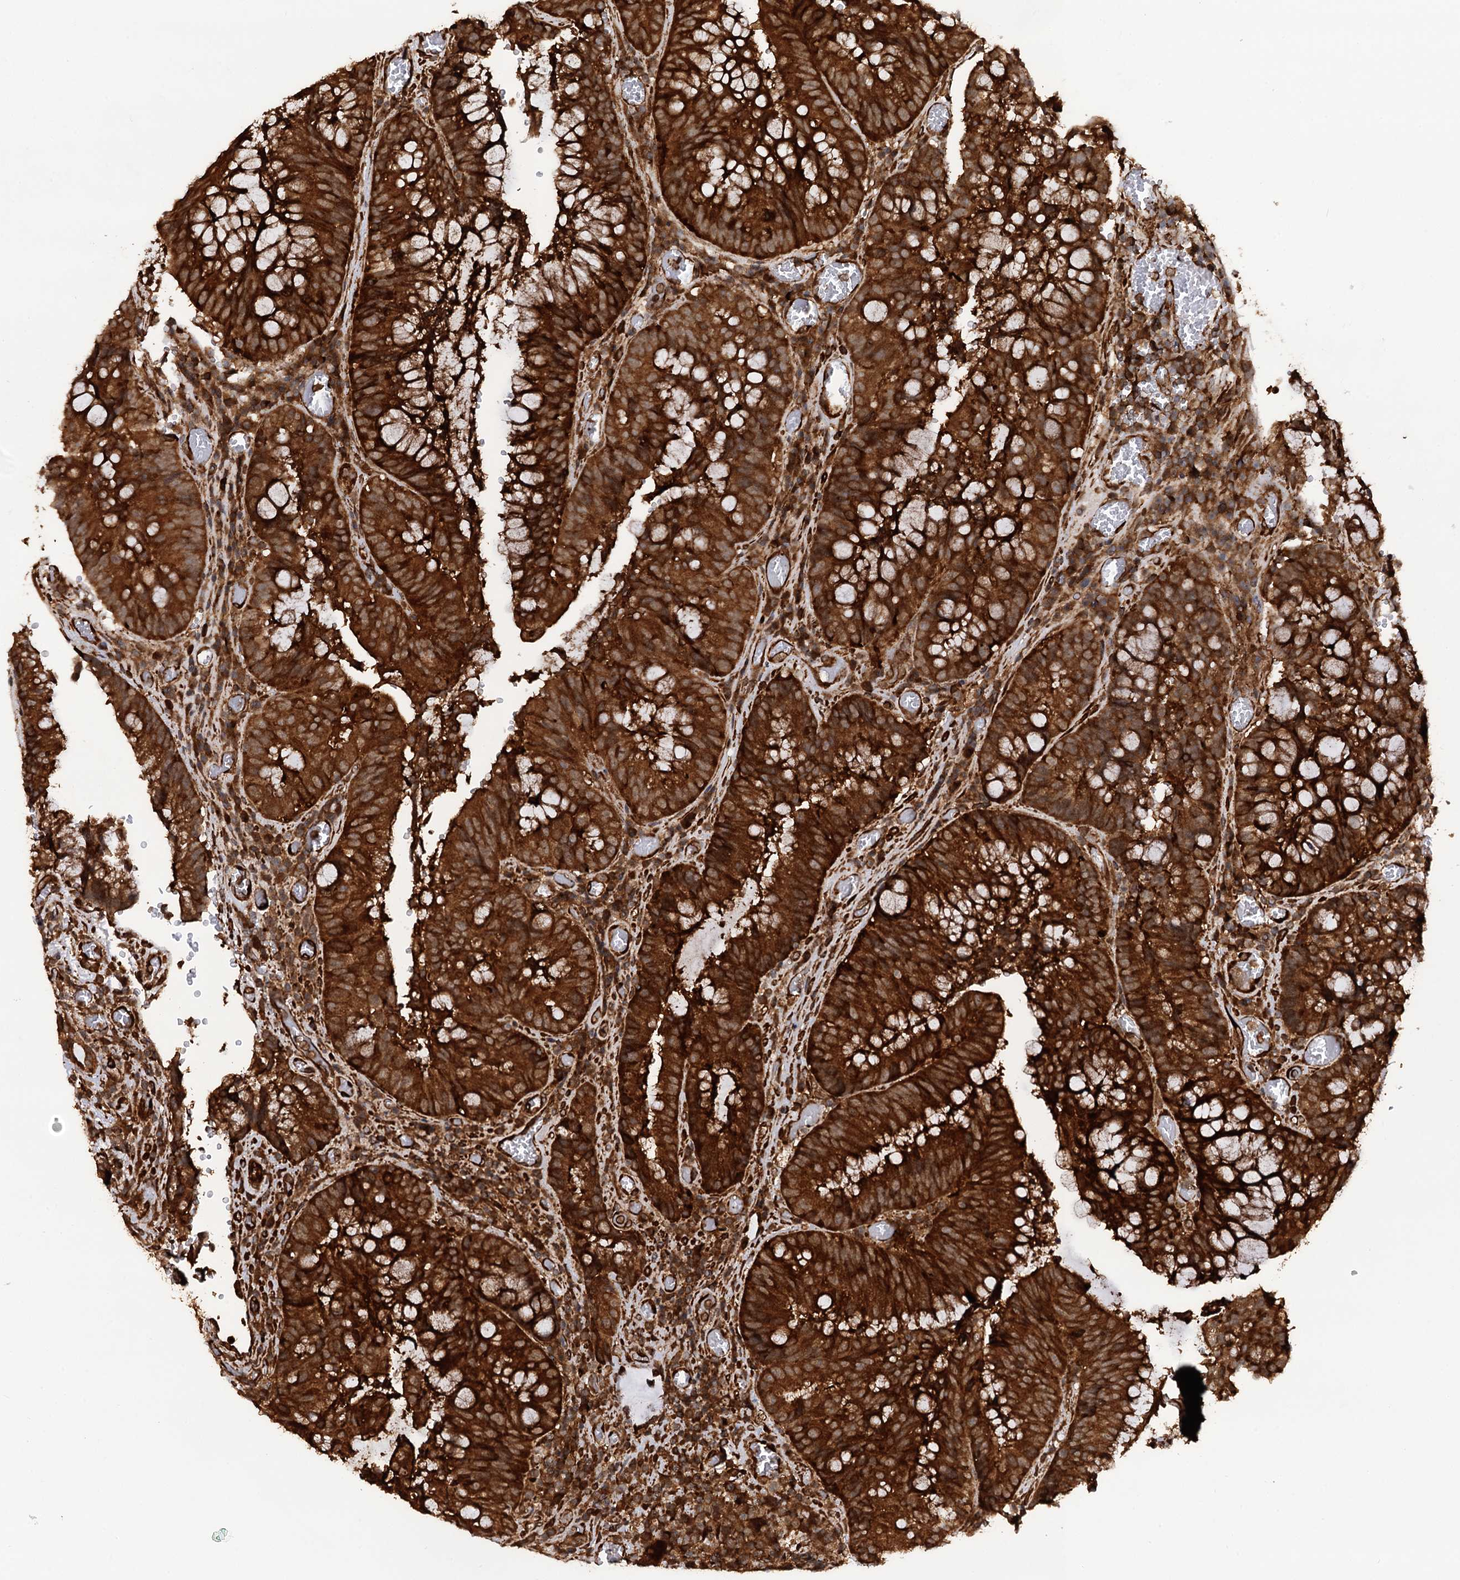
{"staining": {"intensity": "strong", "quantity": ">75%", "location": "cytoplasmic/membranous"}, "tissue": "colorectal cancer", "cell_type": "Tumor cells", "image_type": "cancer", "snomed": [{"axis": "morphology", "description": "Adenocarcinoma, NOS"}, {"axis": "topography", "description": "Rectum"}], "caption": "High-power microscopy captured an immunohistochemistry image of colorectal cancer (adenocarcinoma), revealing strong cytoplasmic/membranous expression in approximately >75% of tumor cells. (brown staining indicates protein expression, while blue staining denotes nuclei).", "gene": "ATP8B4", "patient": {"sex": "male", "age": 69}}